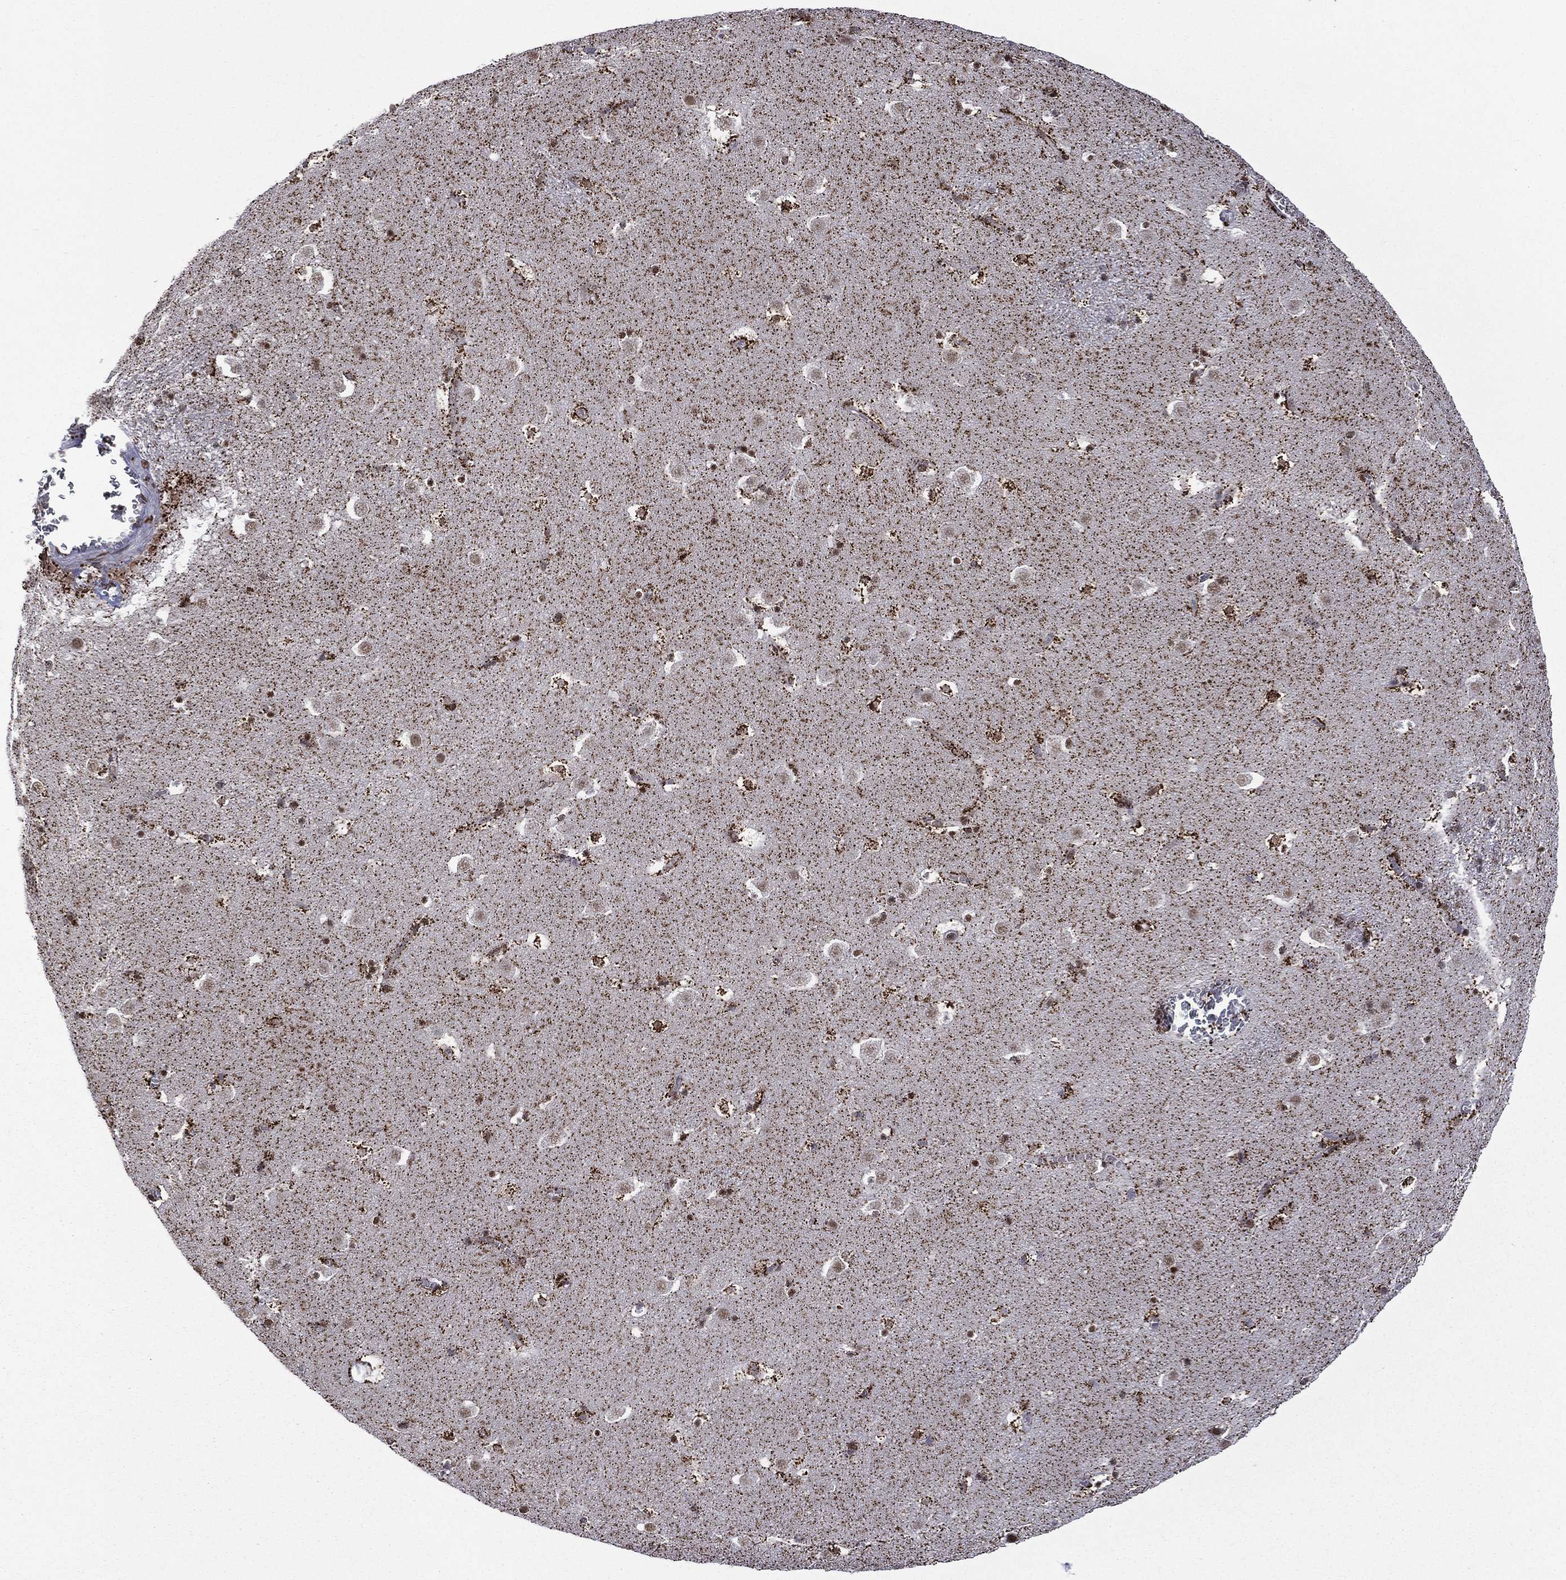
{"staining": {"intensity": "strong", "quantity": ">75%", "location": "cytoplasmic/membranous,nuclear"}, "tissue": "caudate", "cell_type": "Glial cells", "image_type": "normal", "snomed": [{"axis": "morphology", "description": "Normal tissue, NOS"}, {"axis": "topography", "description": "Lateral ventricle wall"}], "caption": "Protein expression analysis of benign human caudate reveals strong cytoplasmic/membranous,nuclear positivity in about >75% of glial cells.", "gene": "C5orf24", "patient": {"sex": "female", "age": 42}}